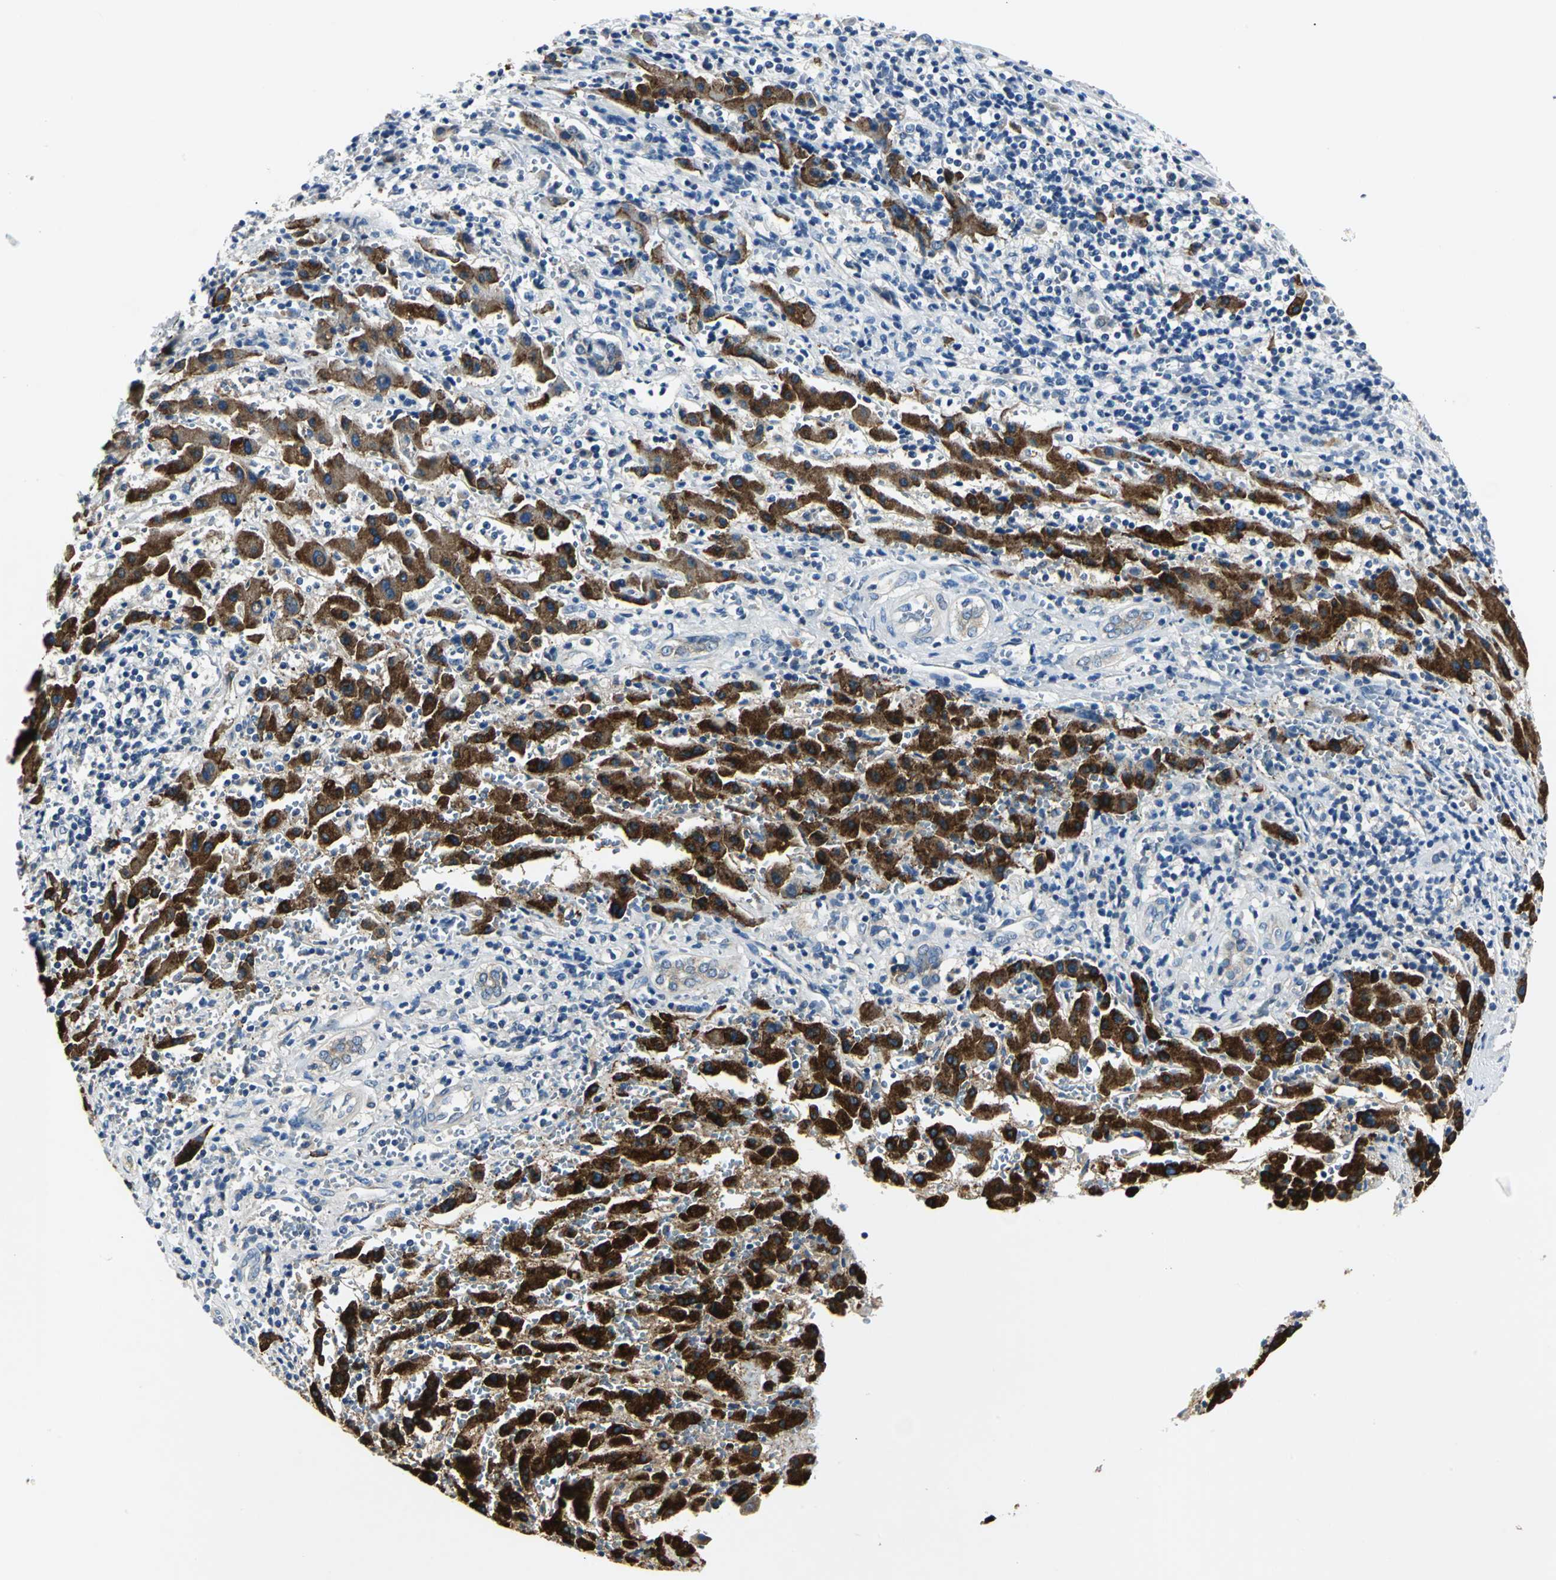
{"staining": {"intensity": "strong", "quantity": ">75%", "location": "cytoplasmic/membranous"}, "tissue": "liver cancer", "cell_type": "Tumor cells", "image_type": "cancer", "snomed": [{"axis": "morphology", "description": "Cholangiocarcinoma"}, {"axis": "topography", "description": "Liver"}], "caption": "DAB (3,3'-diaminobenzidine) immunohistochemical staining of human liver cancer (cholangiocarcinoma) demonstrates strong cytoplasmic/membranous protein expression in about >75% of tumor cells. The staining is performed using DAB (3,3'-diaminobenzidine) brown chromogen to label protein expression. The nuclei are counter-stained blue using hematoxylin.", "gene": "B3GNT2", "patient": {"sex": "male", "age": 57}}